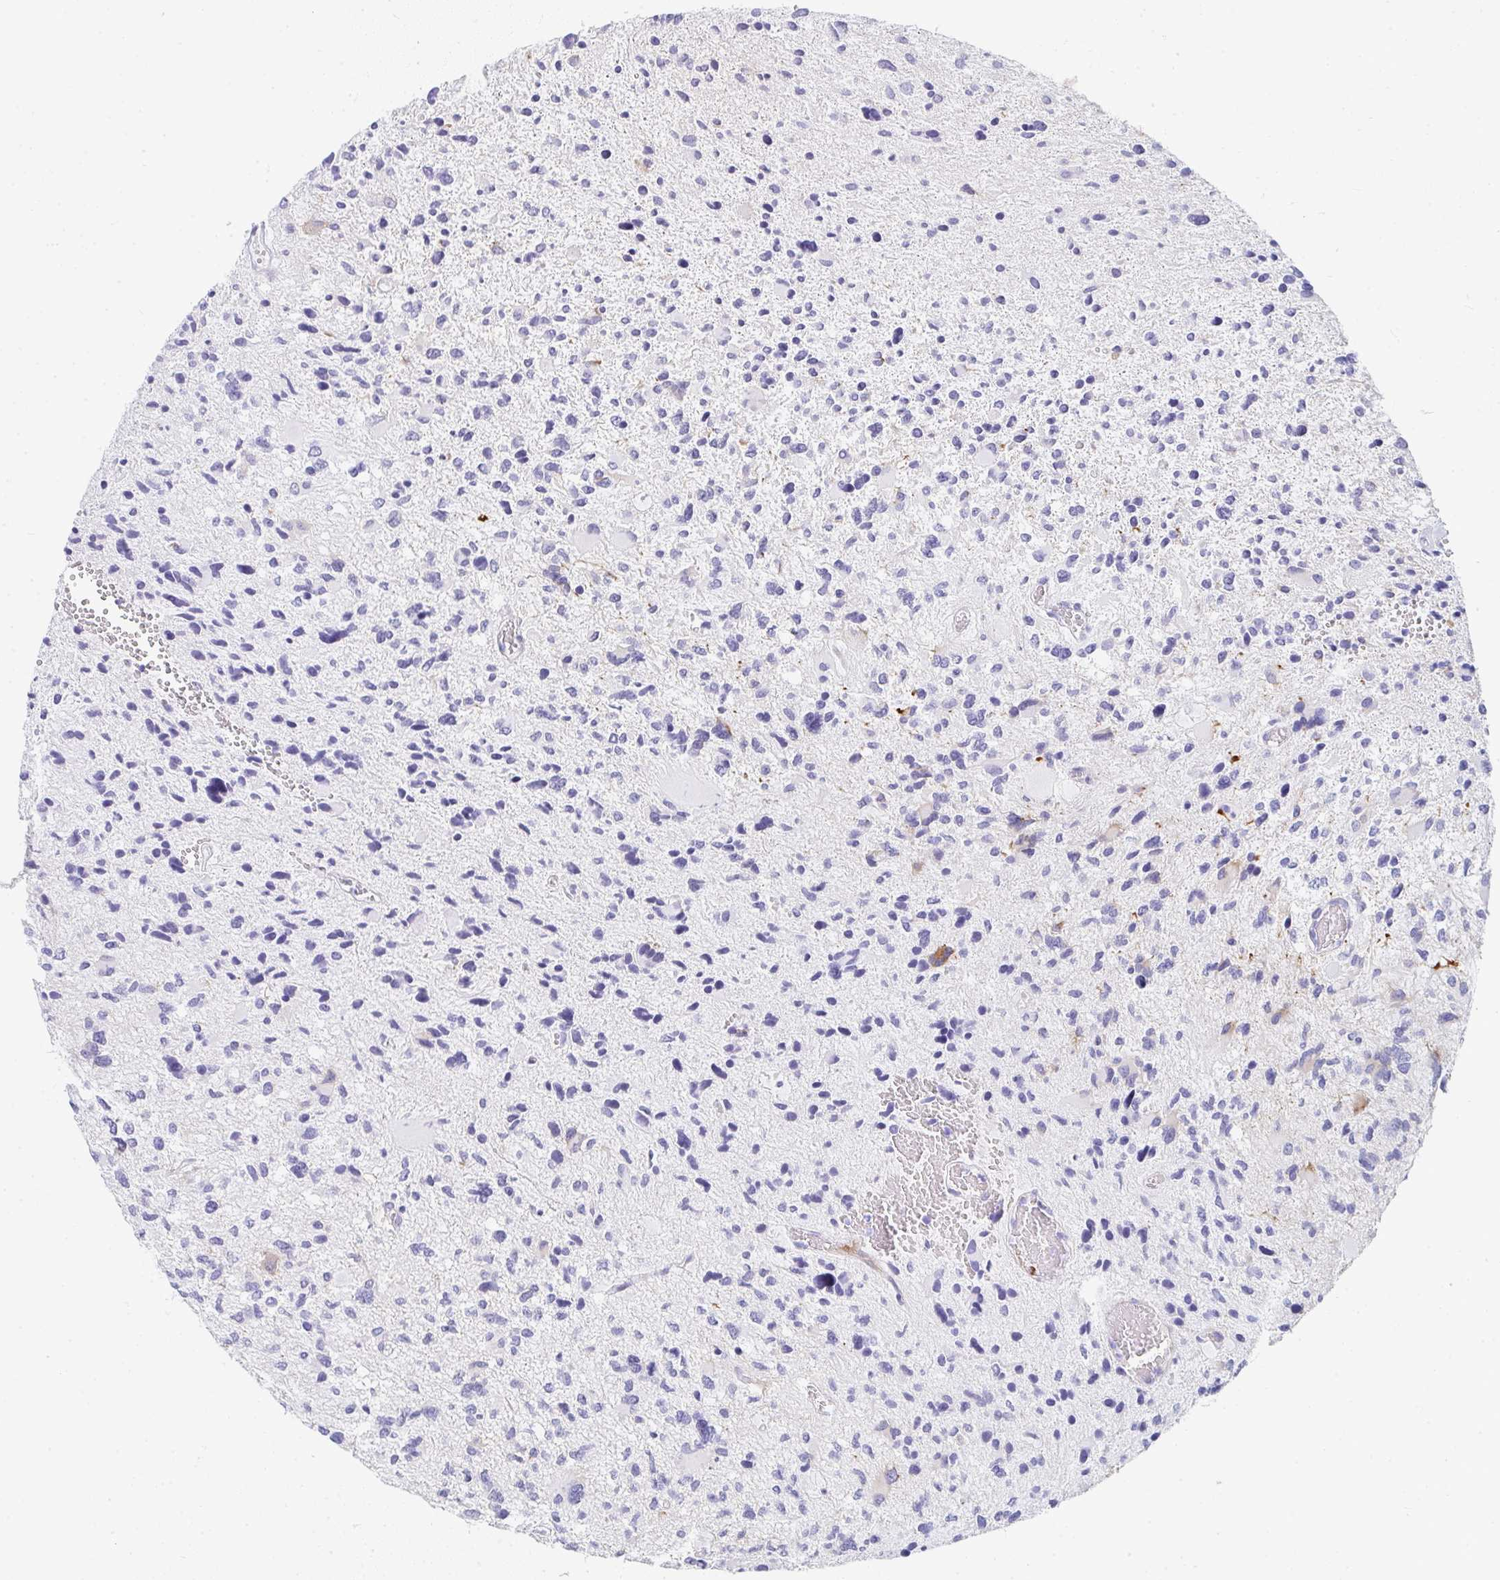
{"staining": {"intensity": "negative", "quantity": "none", "location": "none"}, "tissue": "glioma", "cell_type": "Tumor cells", "image_type": "cancer", "snomed": [{"axis": "morphology", "description": "Glioma, malignant, High grade"}, {"axis": "topography", "description": "Brain"}], "caption": "Tumor cells are negative for brown protein staining in malignant glioma (high-grade). The staining was performed using DAB (3,3'-diaminobenzidine) to visualize the protein expression in brown, while the nuclei were stained in blue with hematoxylin (Magnification: 20x).", "gene": "PRND", "patient": {"sex": "female", "age": 11}}